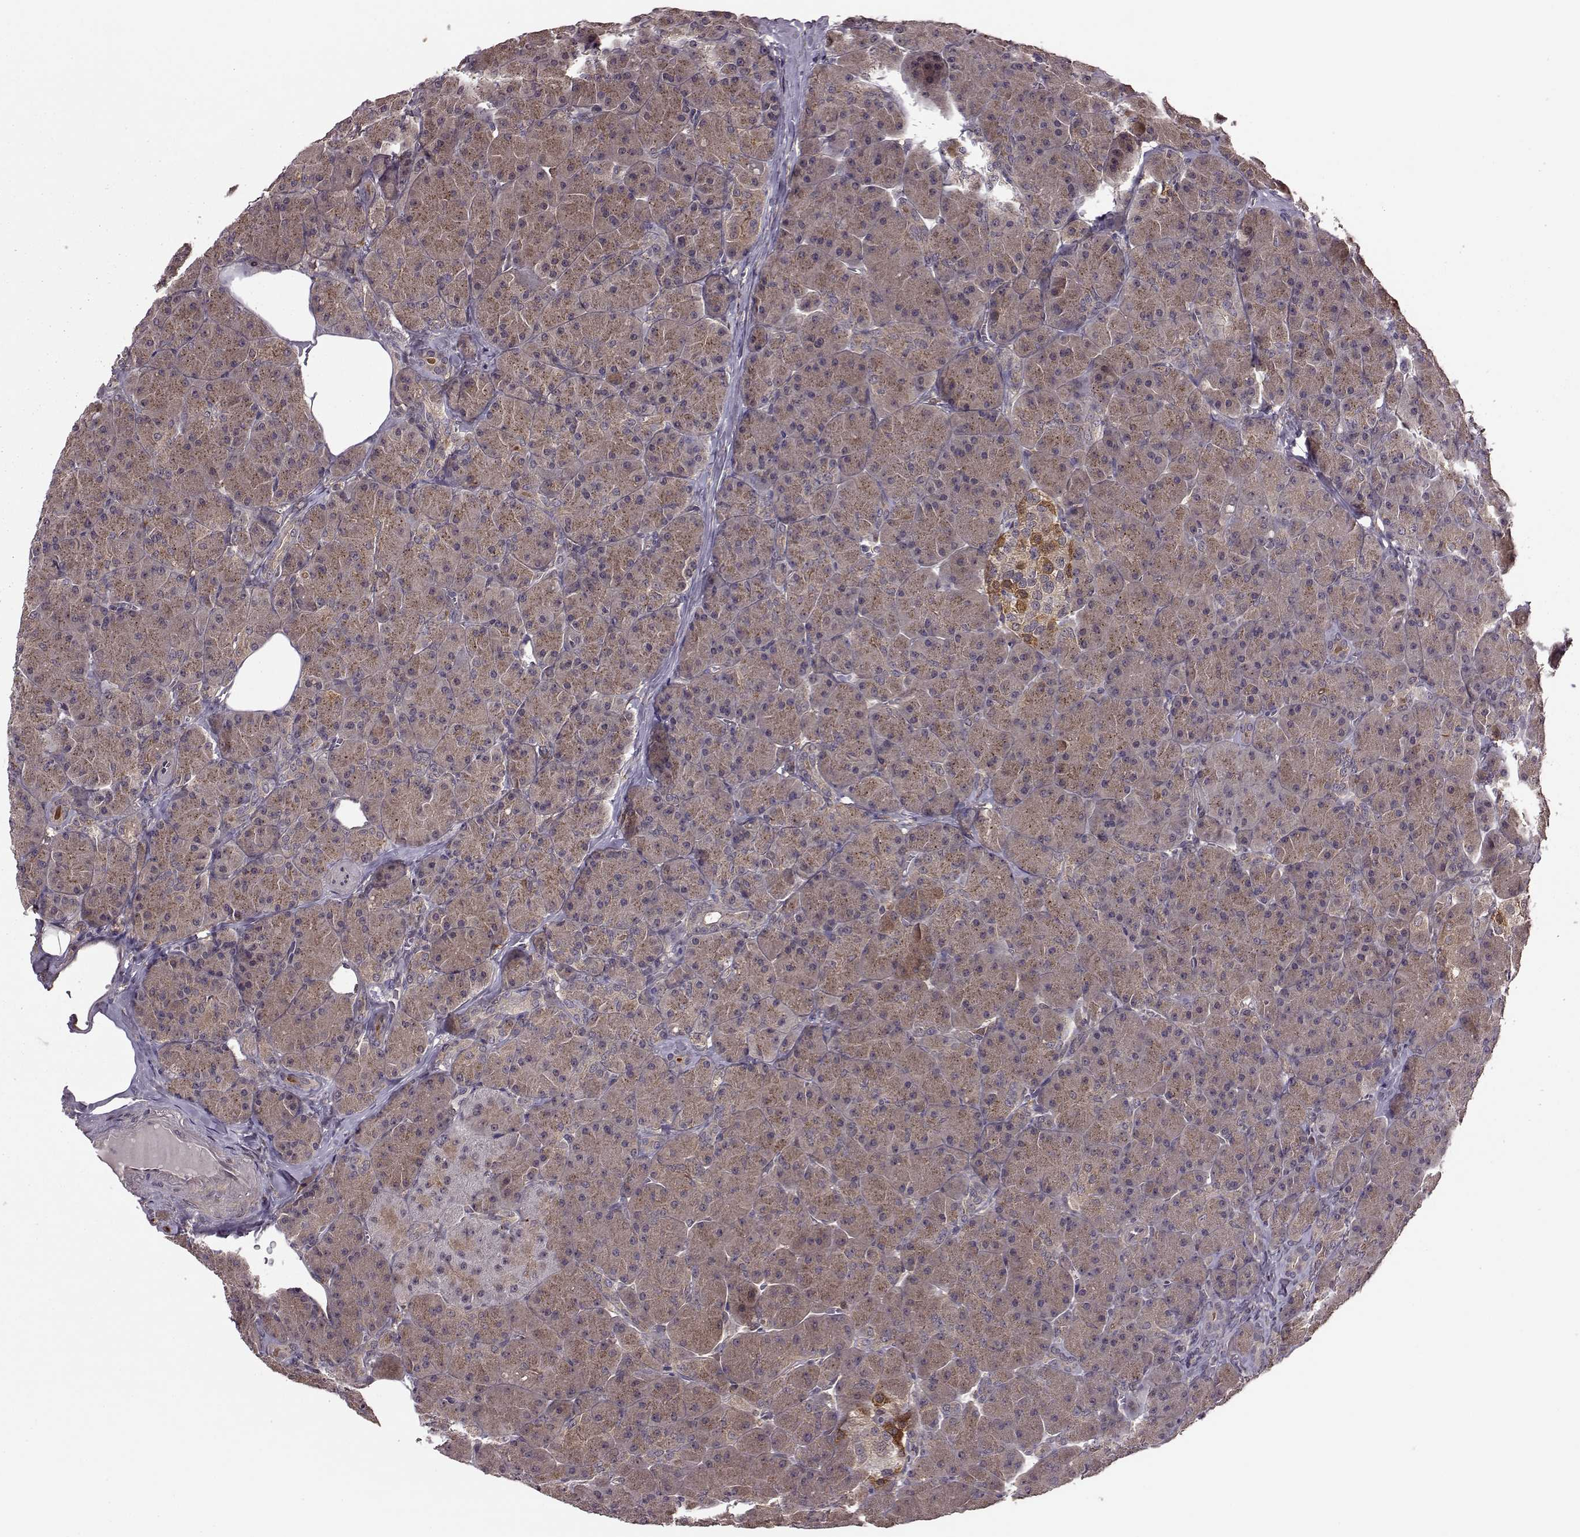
{"staining": {"intensity": "moderate", "quantity": ">75%", "location": "cytoplasmic/membranous"}, "tissue": "pancreas", "cell_type": "Exocrine glandular cells", "image_type": "normal", "snomed": [{"axis": "morphology", "description": "Normal tissue, NOS"}, {"axis": "topography", "description": "Pancreas"}], "caption": "DAB immunohistochemical staining of unremarkable human pancreas demonstrates moderate cytoplasmic/membranous protein staining in approximately >75% of exocrine glandular cells. The protein of interest is stained brown, and the nuclei are stained in blue (DAB (3,3'-diaminobenzidine) IHC with brightfield microscopy, high magnification).", "gene": "FNIP2", "patient": {"sex": "male", "age": 57}}